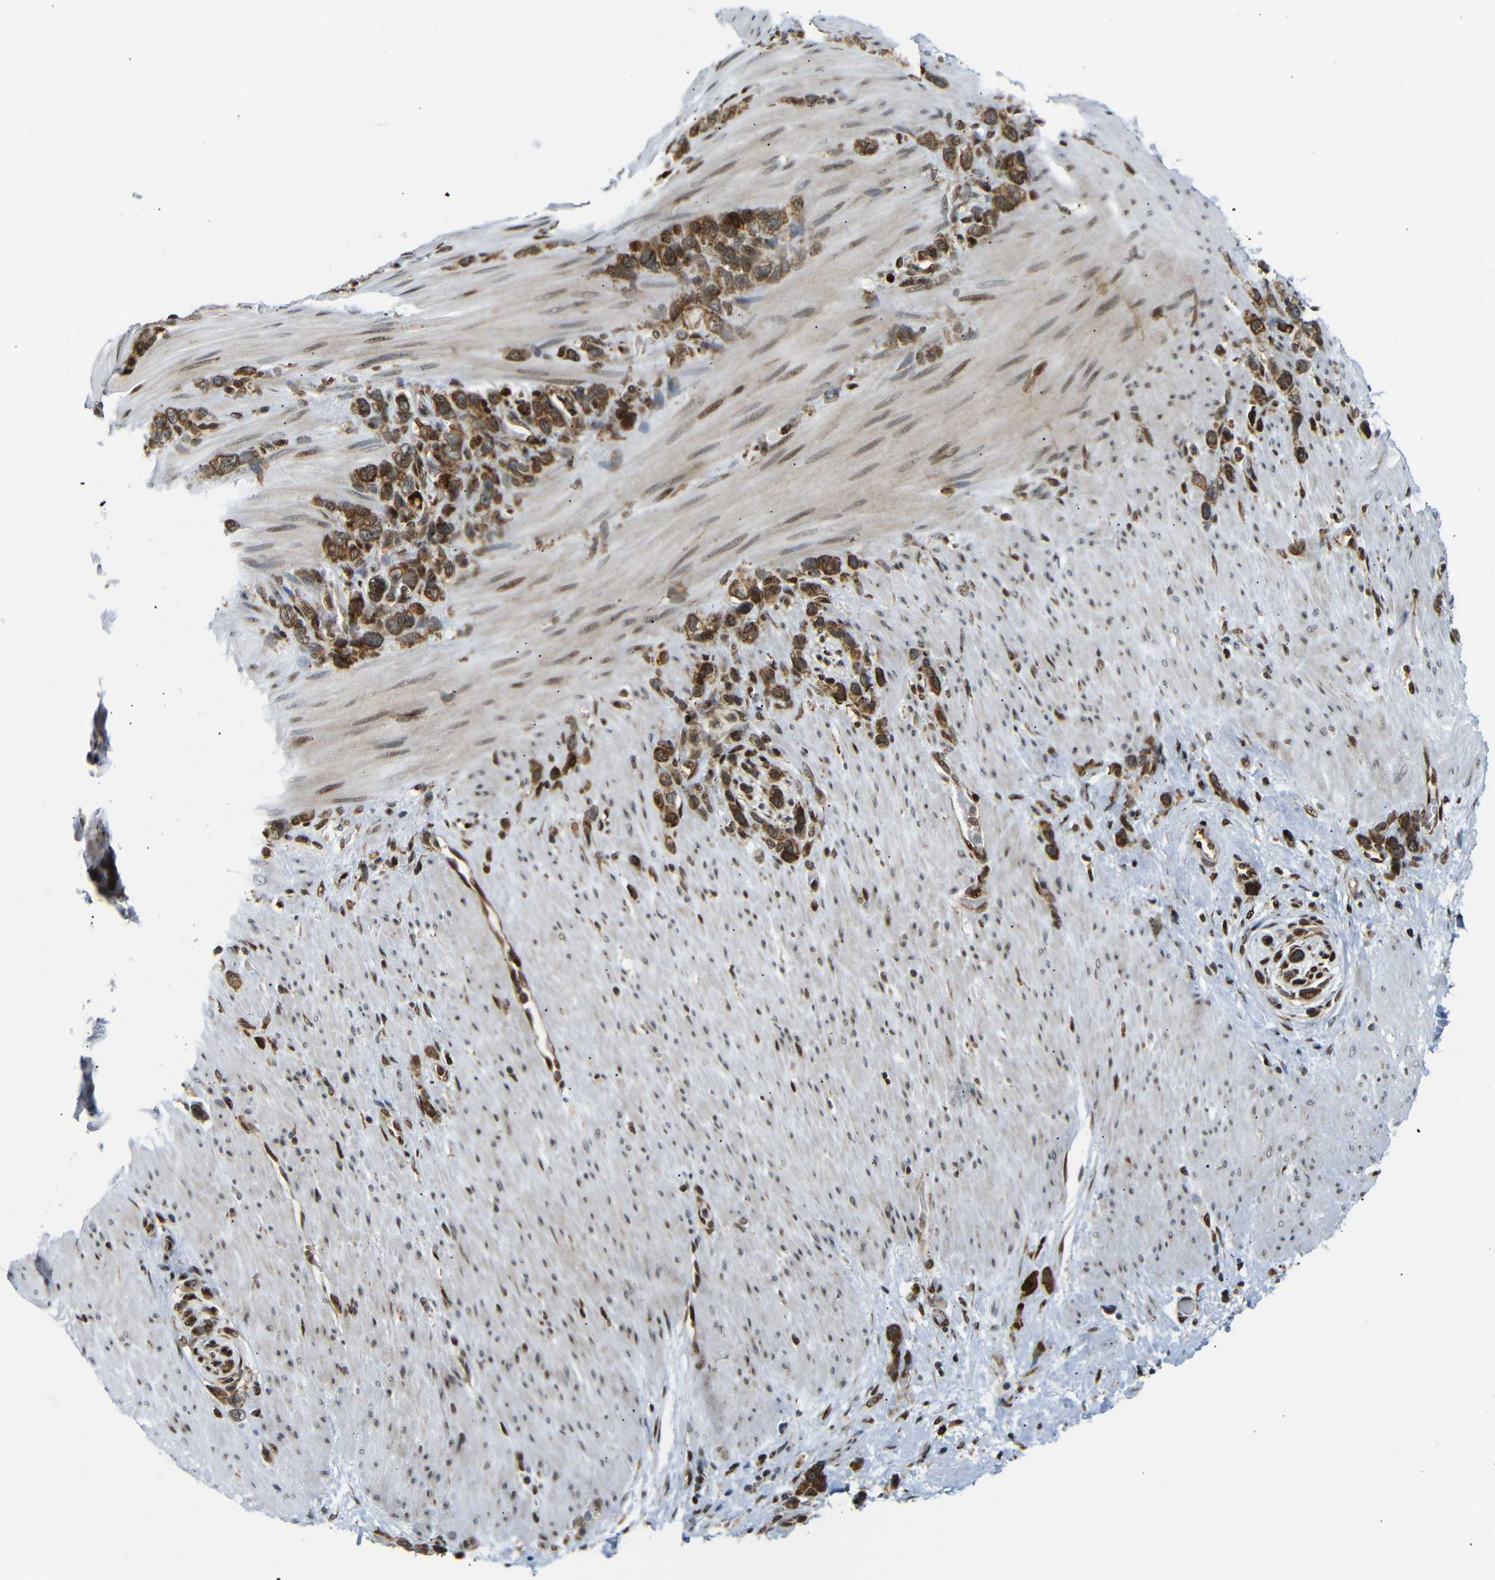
{"staining": {"intensity": "strong", "quantity": ">75%", "location": "cytoplasmic/membranous"}, "tissue": "stomach cancer", "cell_type": "Tumor cells", "image_type": "cancer", "snomed": [{"axis": "morphology", "description": "Adenocarcinoma, NOS"}, {"axis": "morphology", "description": "Adenocarcinoma, High grade"}, {"axis": "topography", "description": "Stomach, upper"}, {"axis": "topography", "description": "Stomach, lower"}], "caption": "Immunohistochemical staining of stomach cancer reveals high levels of strong cytoplasmic/membranous protein positivity in approximately >75% of tumor cells. The staining was performed using DAB (3,3'-diaminobenzidine), with brown indicating positive protein expression. Nuclei are stained blue with hematoxylin.", "gene": "SPCS2", "patient": {"sex": "female", "age": 65}}